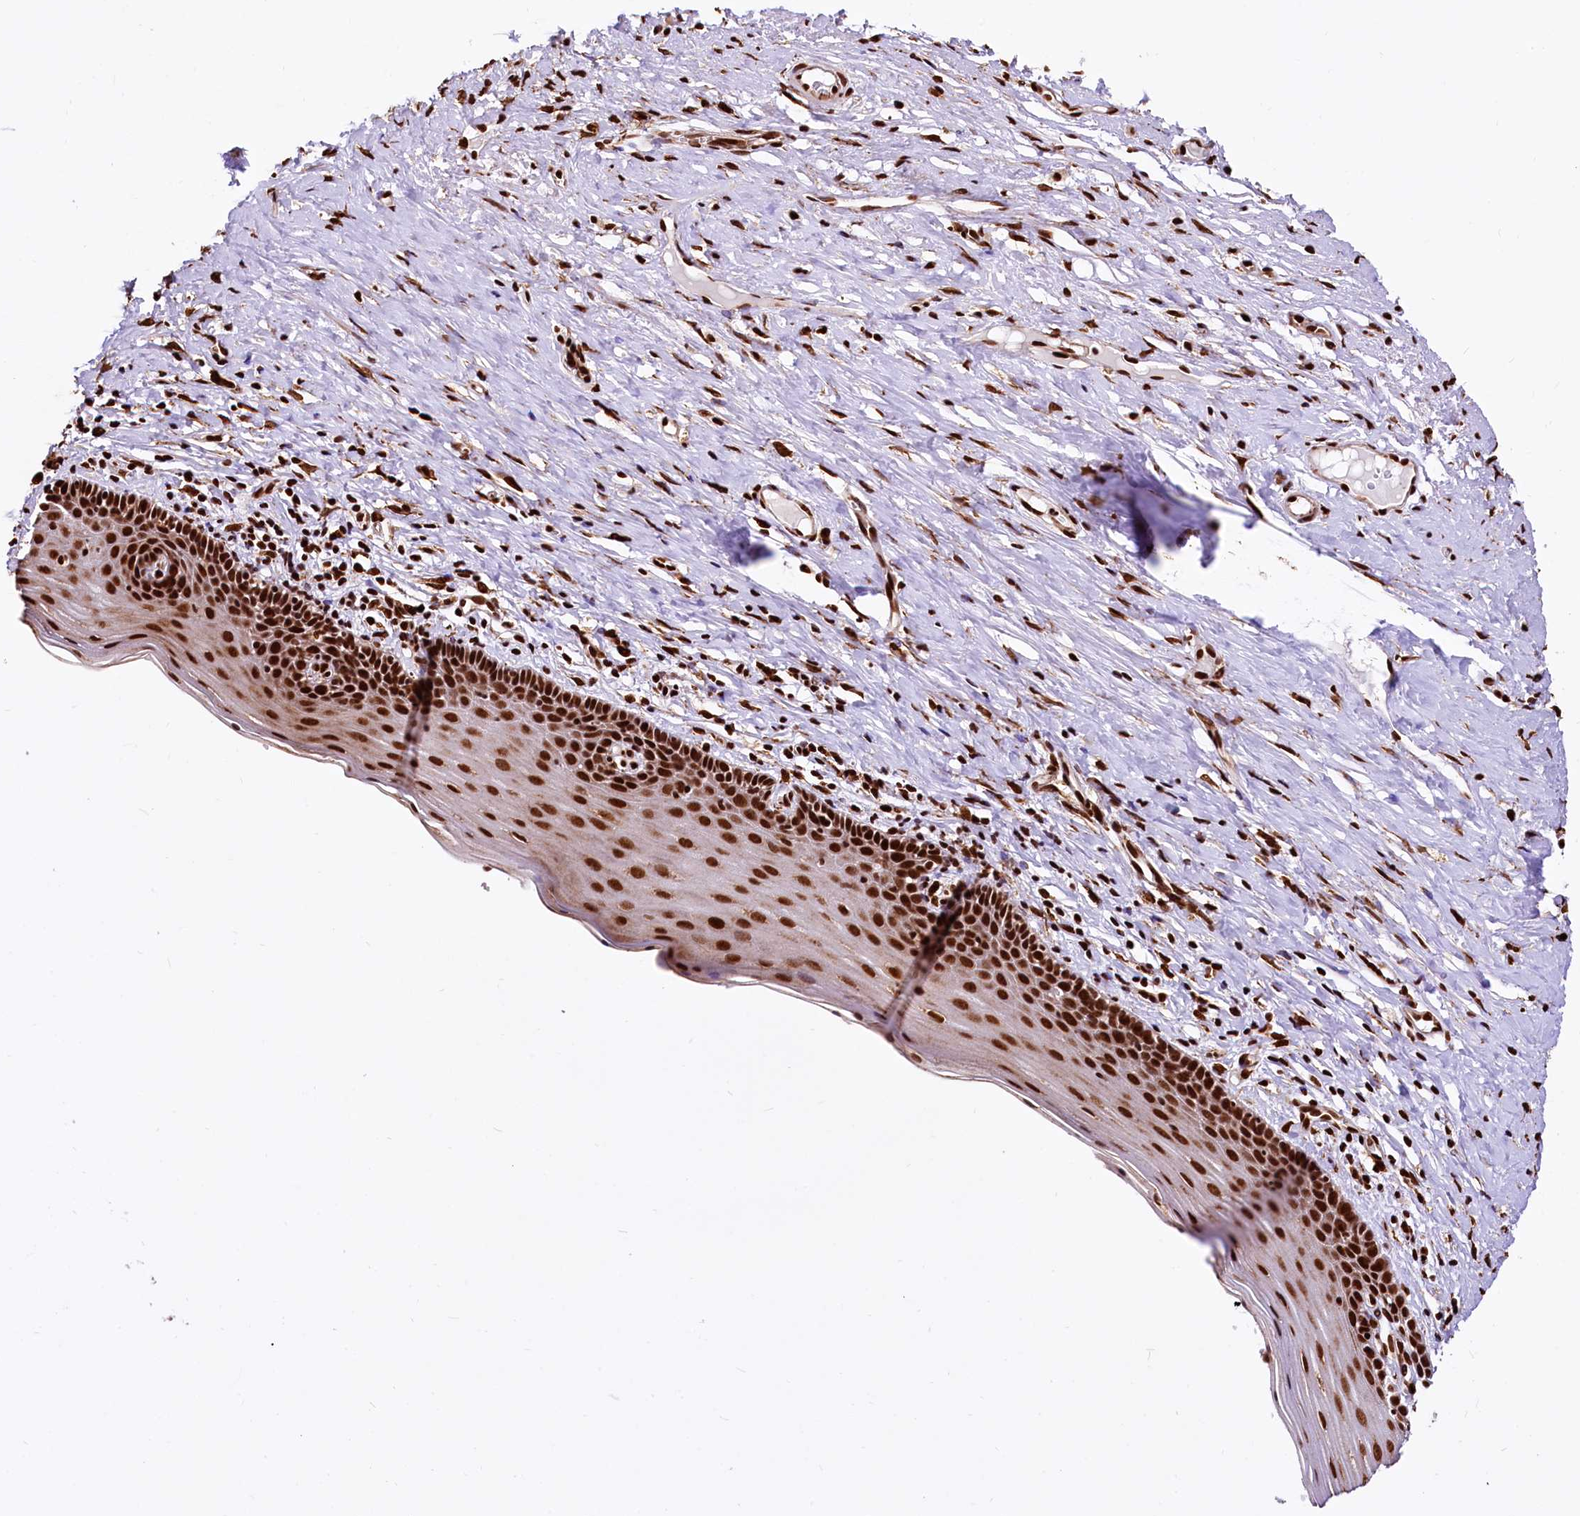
{"staining": {"intensity": "strong", "quantity": ">75%", "location": "cytoplasmic/membranous,nuclear"}, "tissue": "cervix", "cell_type": "Glandular cells", "image_type": "normal", "snomed": [{"axis": "morphology", "description": "Normal tissue, NOS"}, {"axis": "topography", "description": "Cervix"}], "caption": "Immunohistochemistry photomicrograph of normal cervix stained for a protein (brown), which demonstrates high levels of strong cytoplasmic/membranous,nuclear expression in approximately >75% of glandular cells.", "gene": "PDS5B", "patient": {"sex": "female", "age": 42}}